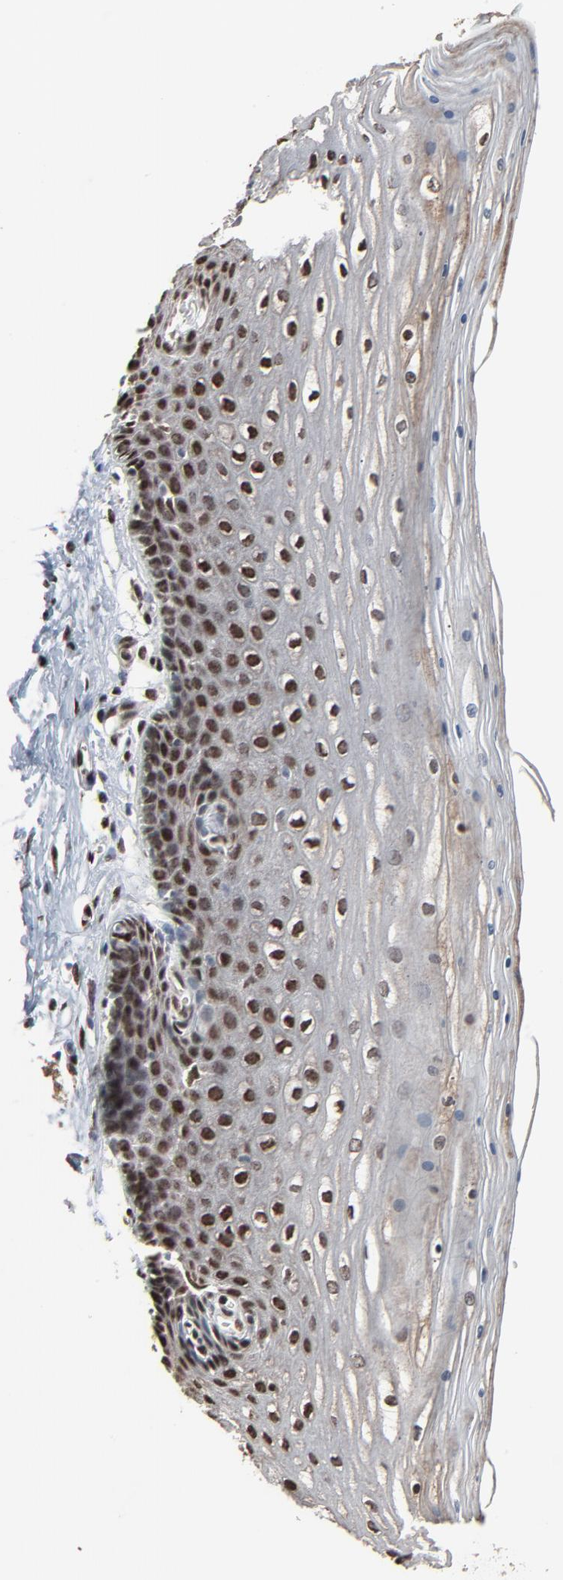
{"staining": {"intensity": "strong", "quantity": ">75%", "location": "nuclear"}, "tissue": "cervix", "cell_type": "Glandular cells", "image_type": "normal", "snomed": [{"axis": "morphology", "description": "Normal tissue, NOS"}, {"axis": "topography", "description": "Cervix"}], "caption": "Brown immunohistochemical staining in benign cervix shows strong nuclear staining in about >75% of glandular cells. (DAB (3,3'-diaminobenzidine) = brown stain, brightfield microscopy at high magnification).", "gene": "MEIS2", "patient": {"sex": "female", "age": 39}}